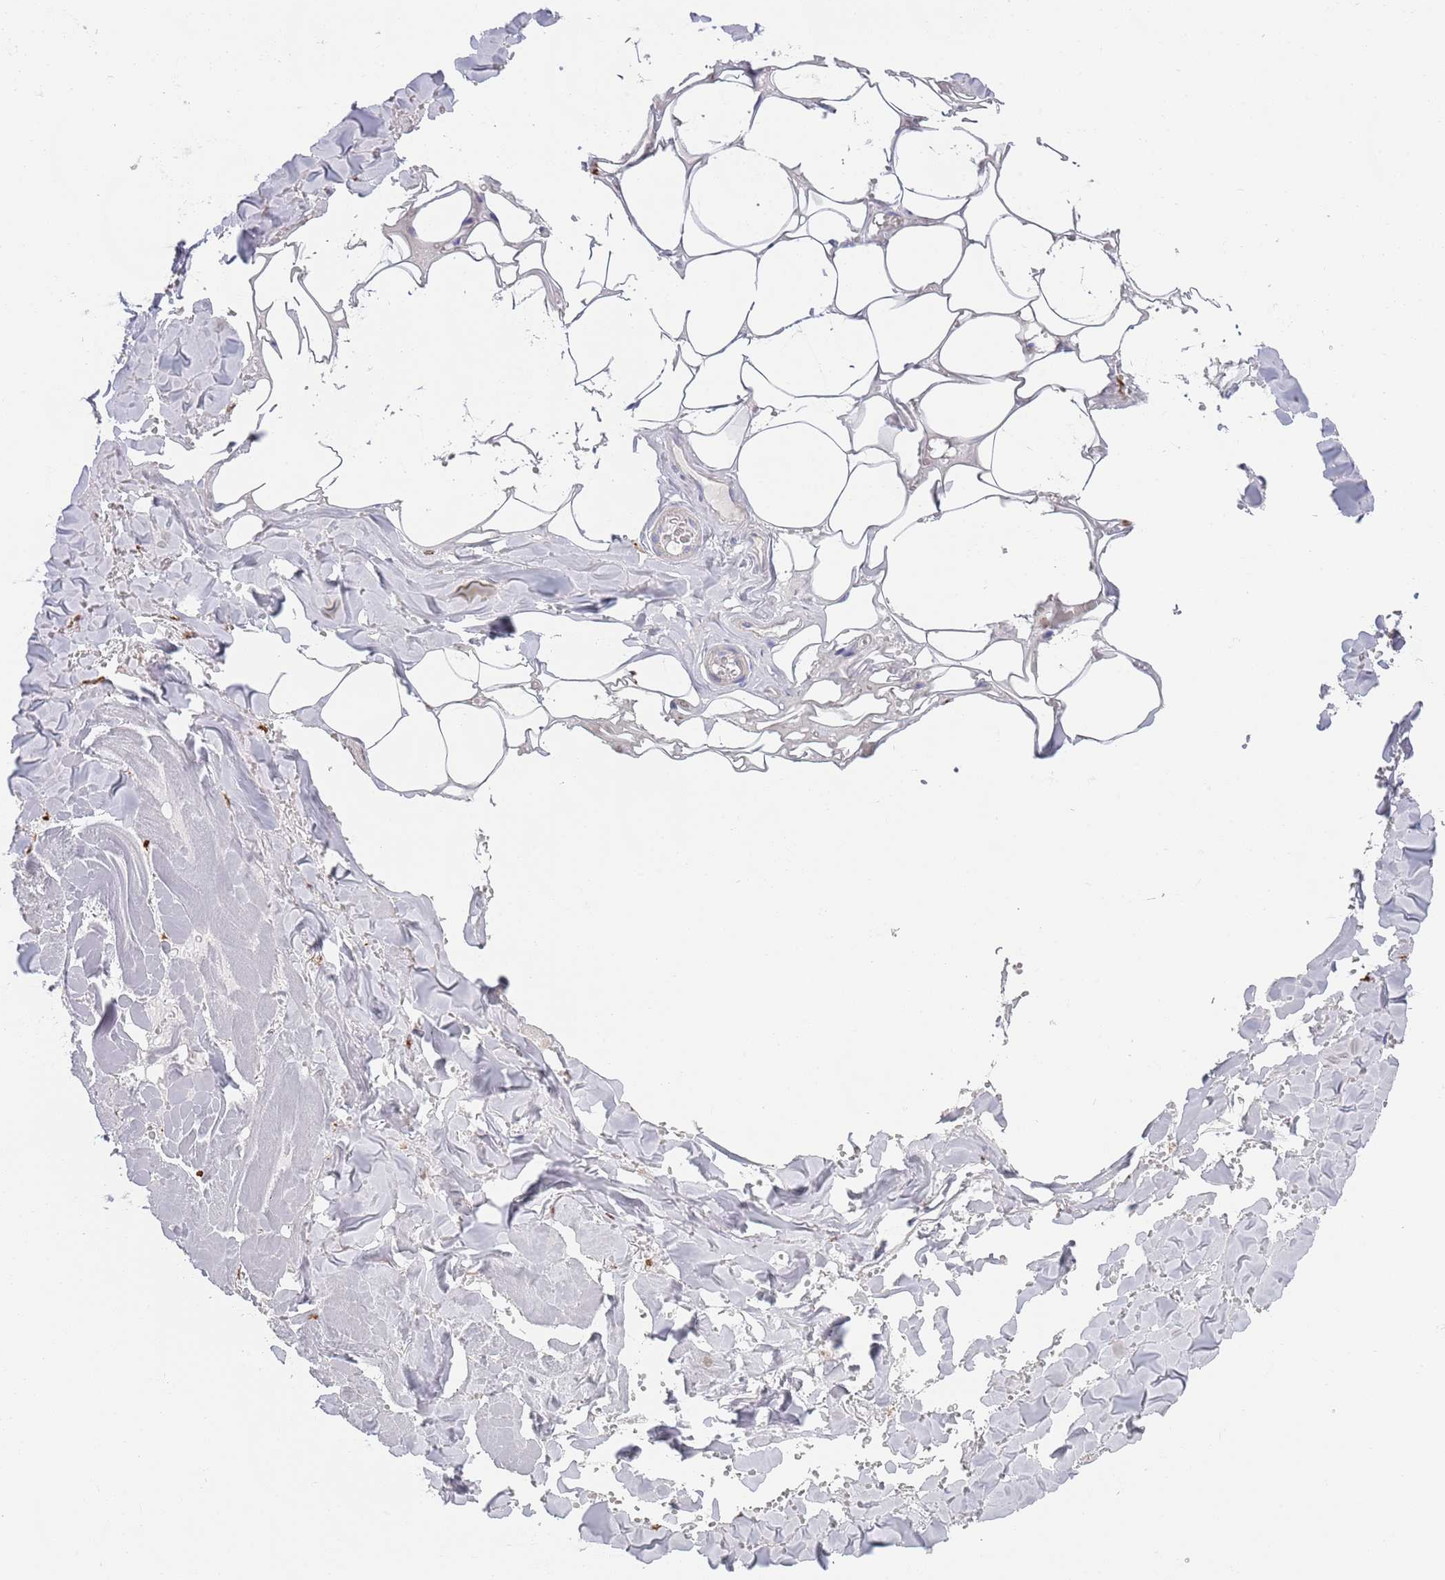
{"staining": {"intensity": "negative", "quantity": "none", "location": "none"}, "tissue": "adipose tissue", "cell_type": "Adipocytes", "image_type": "normal", "snomed": [{"axis": "morphology", "description": "Normal tissue, NOS"}, {"axis": "topography", "description": "Salivary gland"}, {"axis": "topography", "description": "Peripheral nerve tissue"}], "caption": "This histopathology image is of normal adipose tissue stained with immunohistochemistry (IHC) to label a protein in brown with the nuclei are counter-stained blue. There is no expression in adipocytes. The staining is performed using DAB (3,3'-diaminobenzidine) brown chromogen with nuclei counter-stained in using hematoxylin.", "gene": "PWWP3A", "patient": {"sex": "male", "age": 38}}